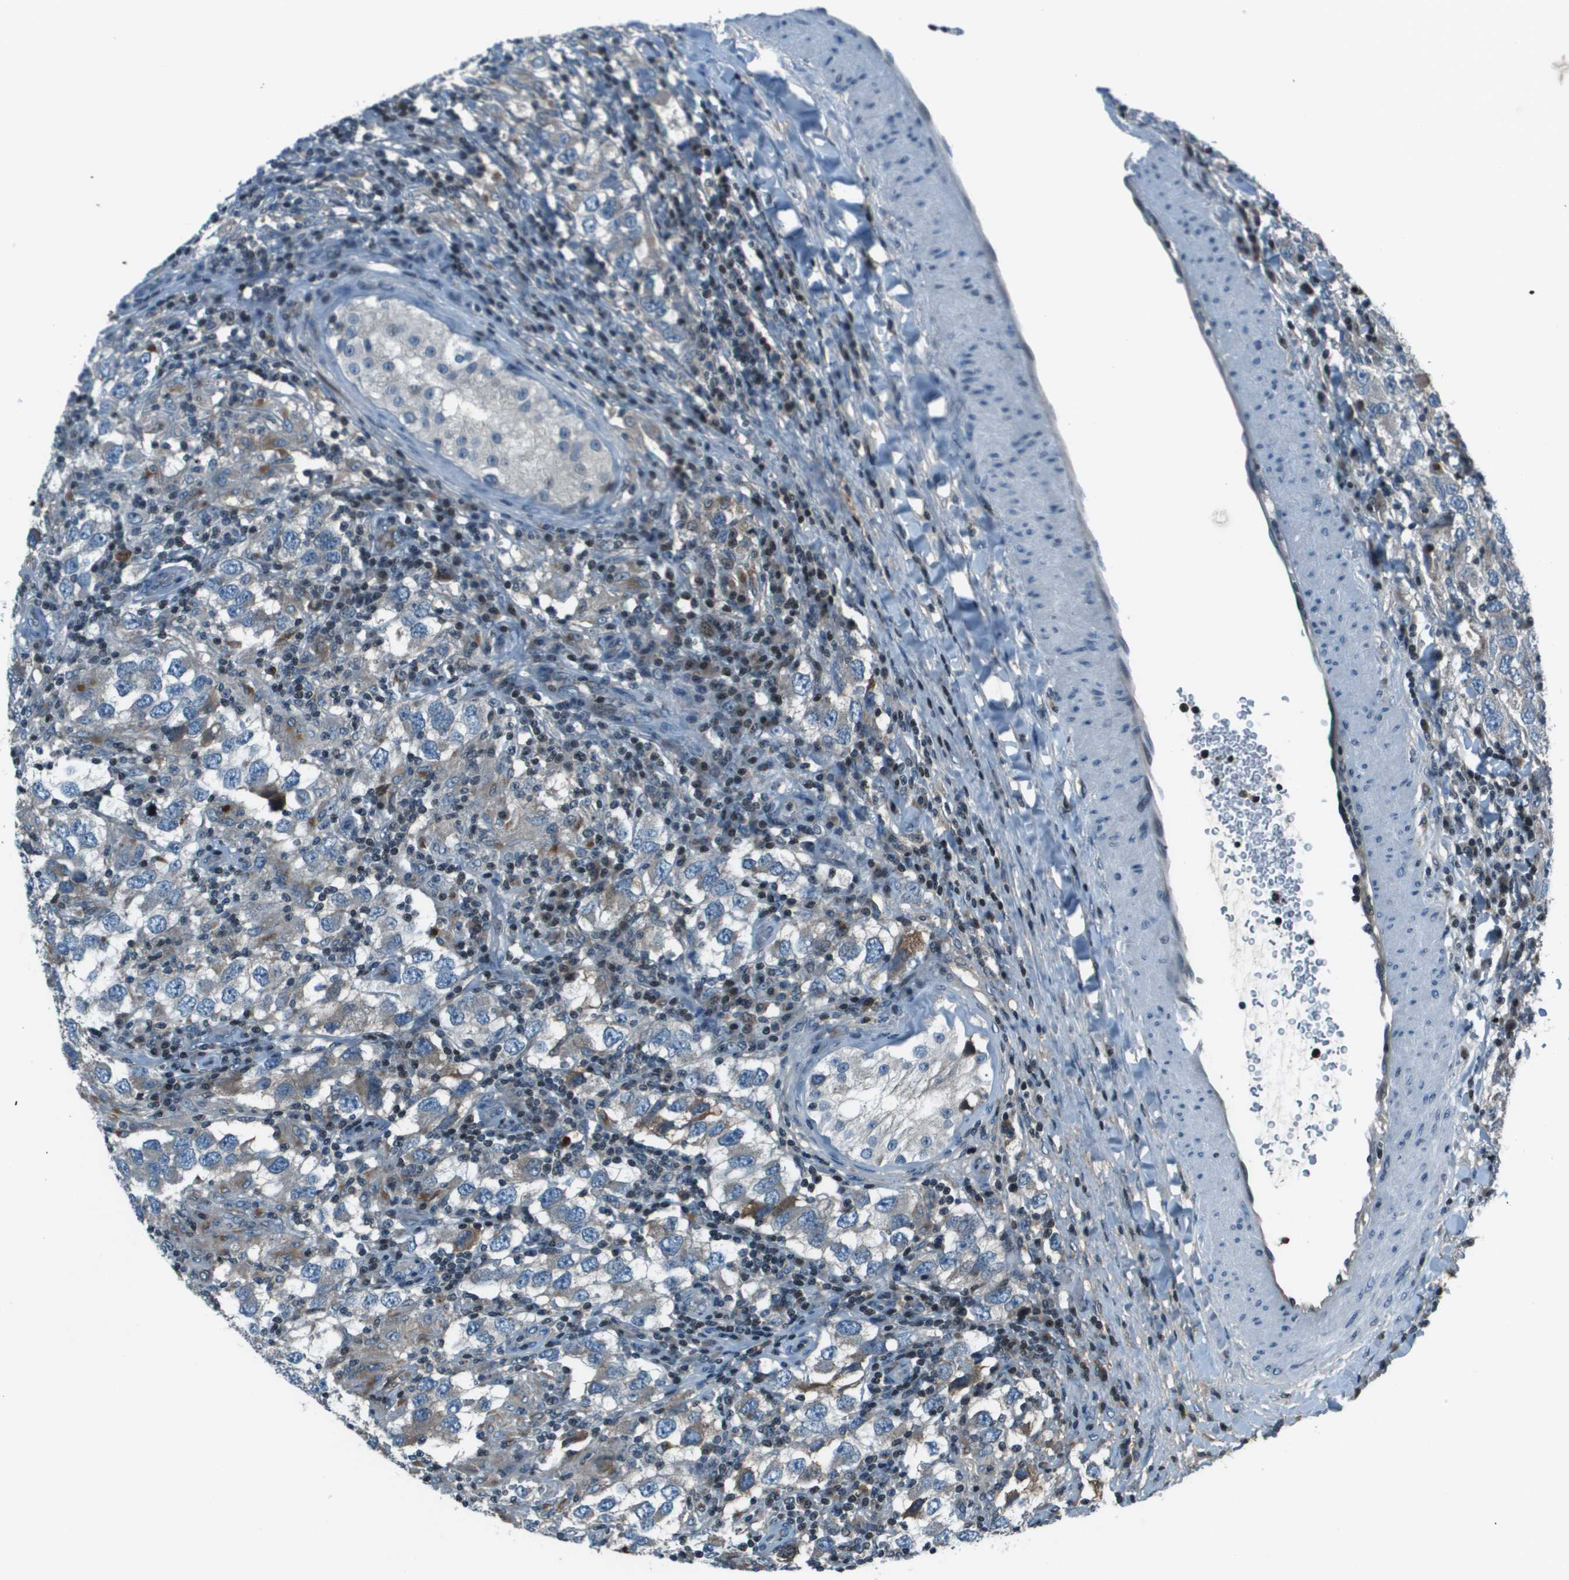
{"staining": {"intensity": "weak", "quantity": "<25%", "location": "cytoplasmic/membranous"}, "tissue": "testis cancer", "cell_type": "Tumor cells", "image_type": "cancer", "snomed": [{"axis": "morphology", "description": "Carcinoma, Embryonal, NOS"}, {"axis": "topography", "description": "Testis"}], "caption": "Immunohistochemistry (IHC) of testis cancer (embryonal carcinoma) reveals no positivity in tumor cells. The staining is performed using DAB brown chromogen with nuclei counter-stained in using hematoxylin.", "gene": "CXCL12", "patient": {"sex": "male", "age": 21}}